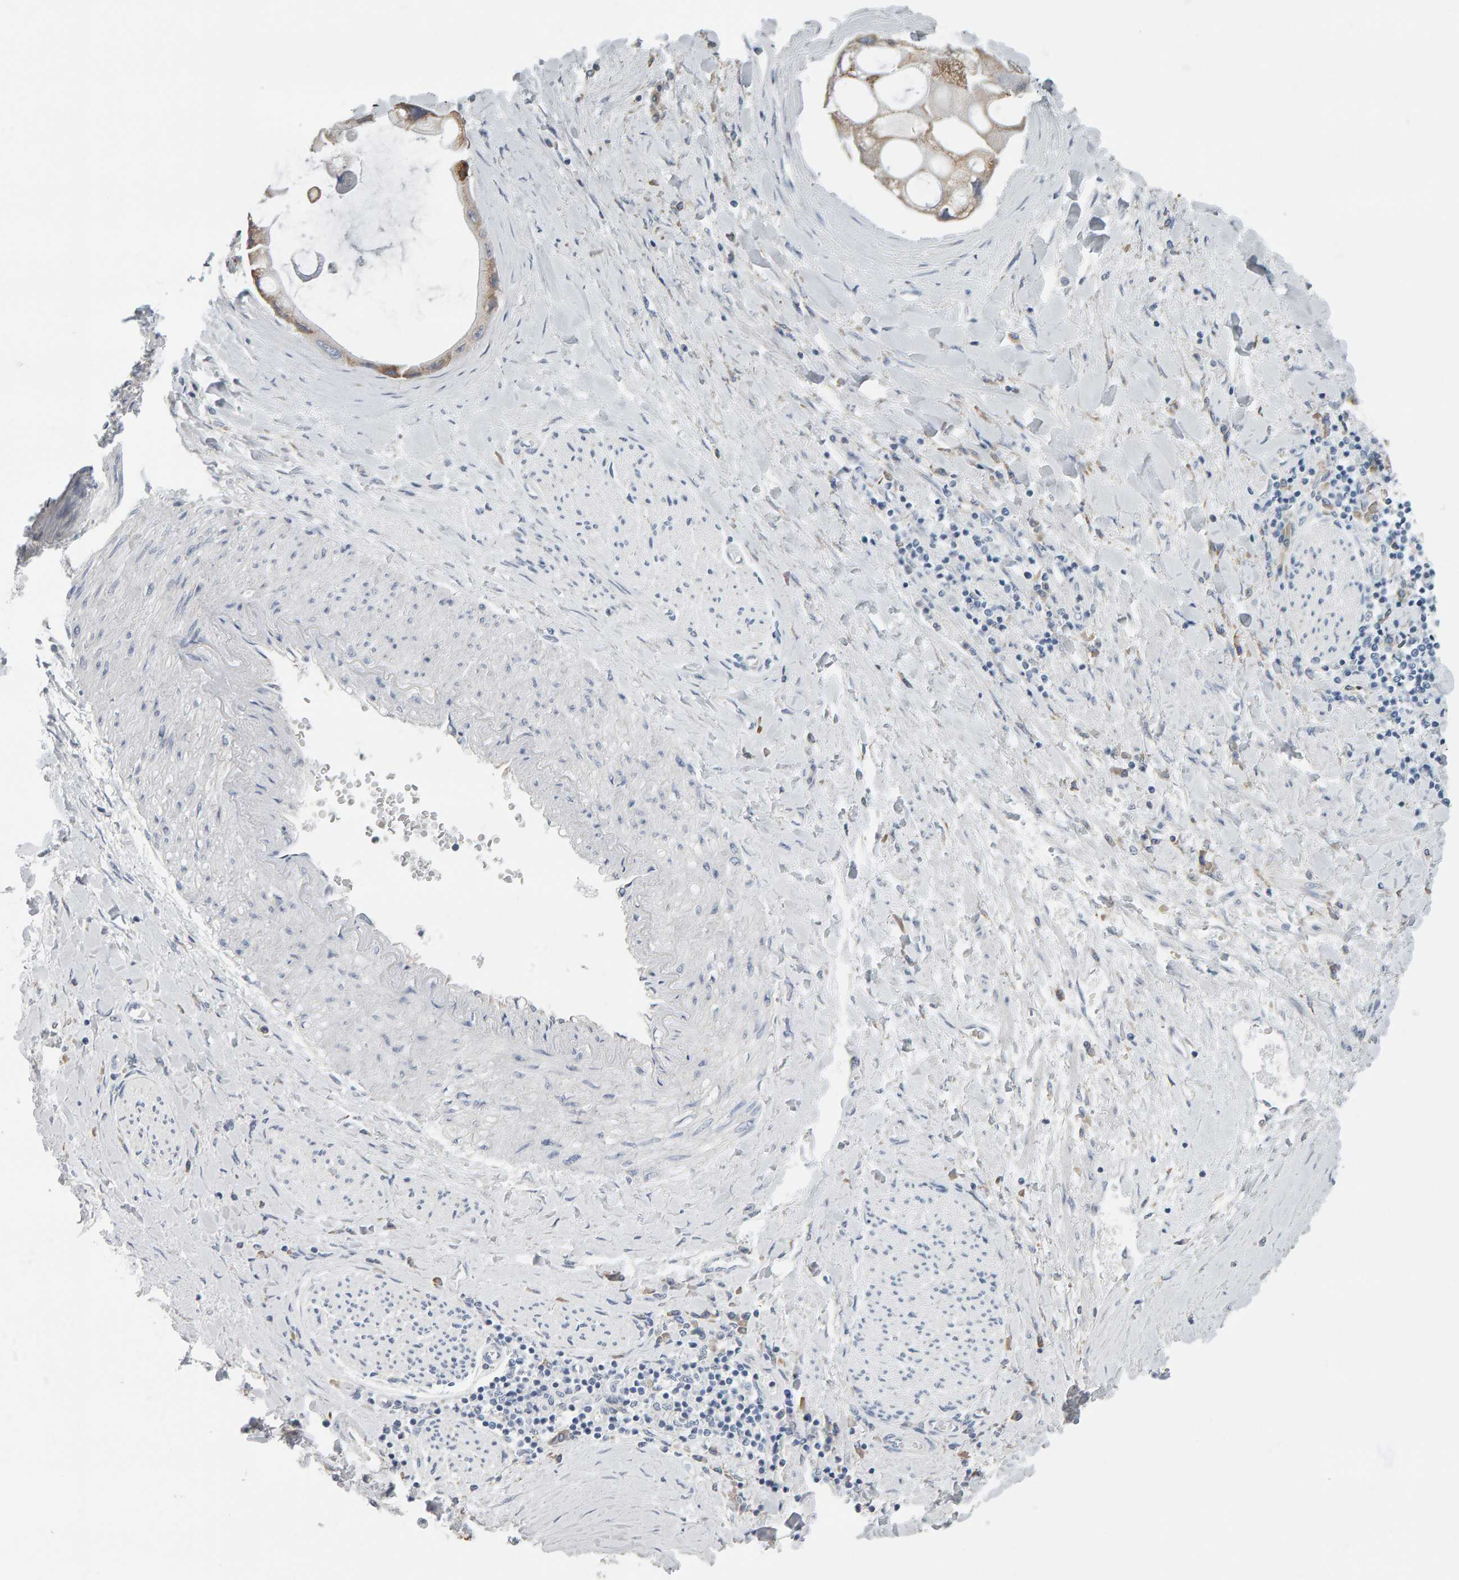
{"staining": {"intensity": "weak", "quantity": ">75%", "location": "cytoplasmic/membranous"}, "tissue": "liver cancer", "cell_type": "Tumor cells", "image_type": "cancer", "snomed": [{"axis": "morphology", "description": "Cholangiocarcinoma"}, {"axis": "topography", "description": "Liver"}], "caption": "Liver cancer tissue shows weak cytoplasmic/membranous positivity in about >75% of tumor cells", "gene": "ADHFE1", "patient": {"sex": "male", "age": 50}}